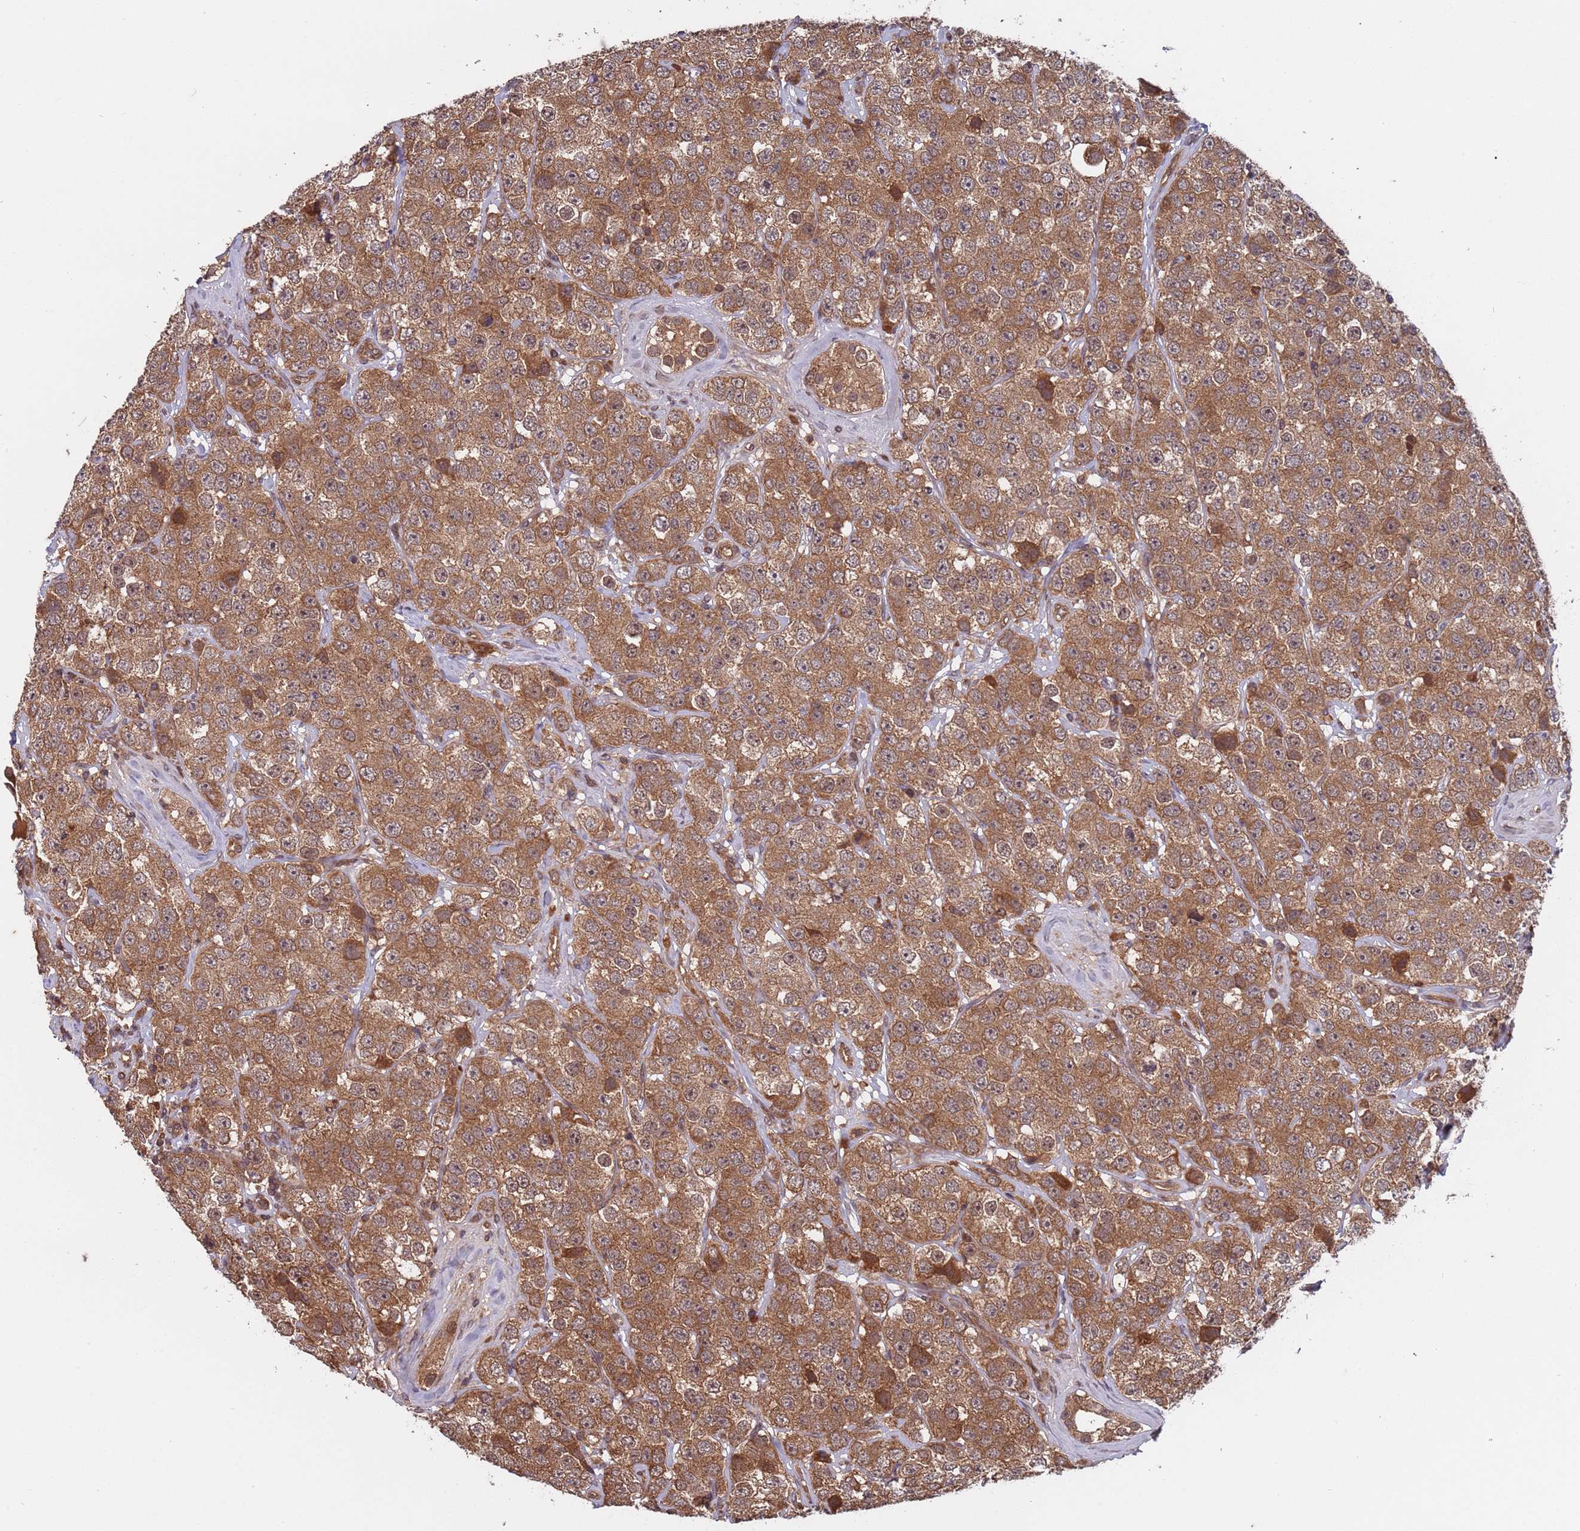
{"staining": {"intensity": "moderate", "quantity": ">75%", "location": "cytoplasmic/membranous"}, "tissue": "testis cancer", "cell_type": "Tumor cells", "image_type": "cancer", "snomed": [{"axis": "morphology", "description": "Seminoma, NOS"}, {"axis": "topography", "description": "Testis"}], "caption": "Moderate cytoplasmic/membranous protein staining is present in about >75% of tumor cells in testis cancer (seminoma). (Stains: DAB in brown, nuclei in blue, Microscopy: brightfield microscopy at high magnification).", "gene": "ERI1", "patient": {"sex": "male", "age": 28}}